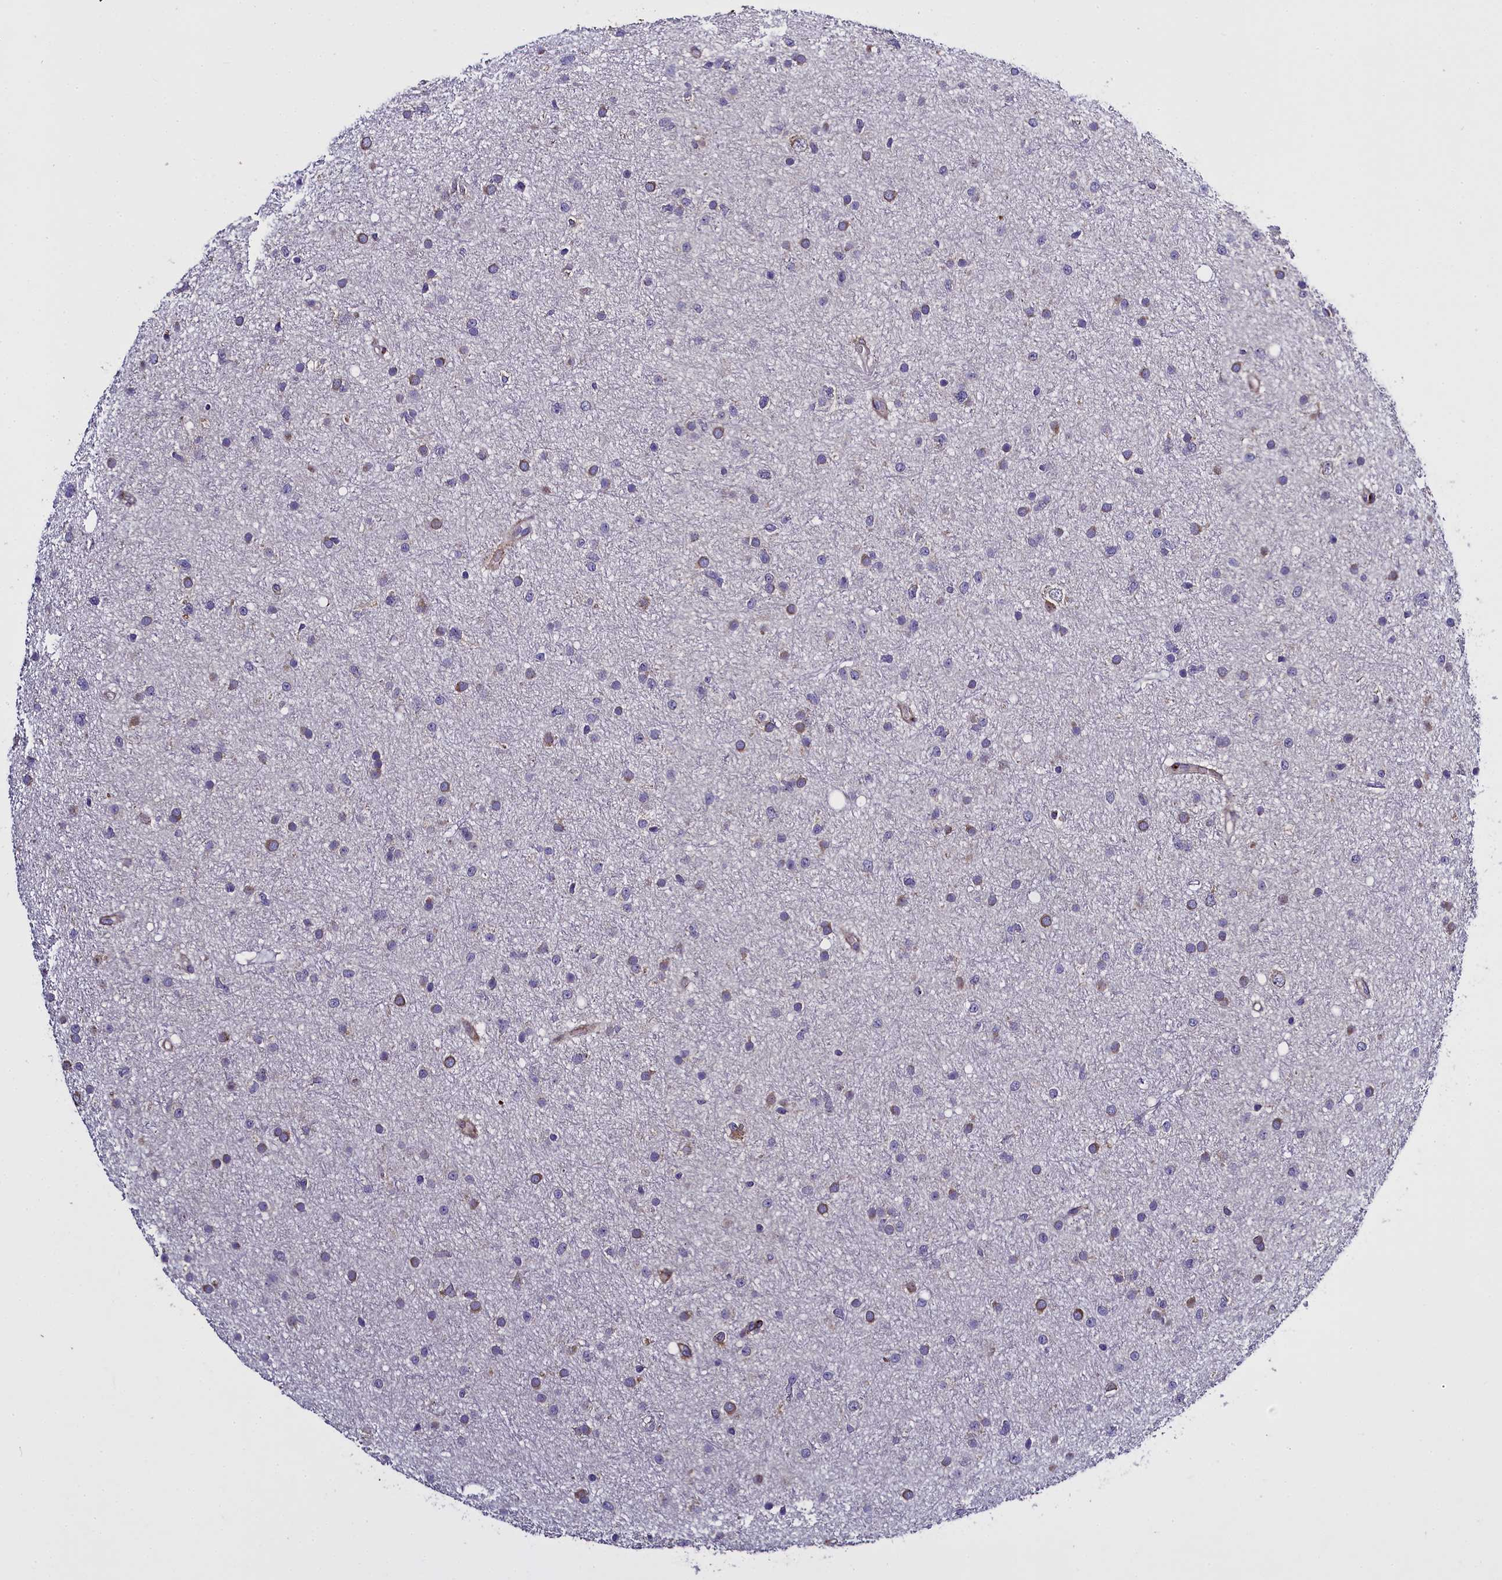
{"staining": {"intensity": "moderate", "quantity": "<25%", "location": "cytoplasmic/membranous"}, "tissue": "glioma", "cell_type": "Tumor cells", "image_type": "cancer", "snomed": [{"axis": "morphology", "description": "Glioma, malignant, Low grade"}, {"axis": "topography", "description": "Cerebral cortex"}], "caption": "Glioma tissue reveals moderate cytoplasmic/membranous expression in approximately <25% of tumor cells Nuclei are stained in blue.", "gene": "MRC2", "patient": {"sex": "female", "age": 39}}